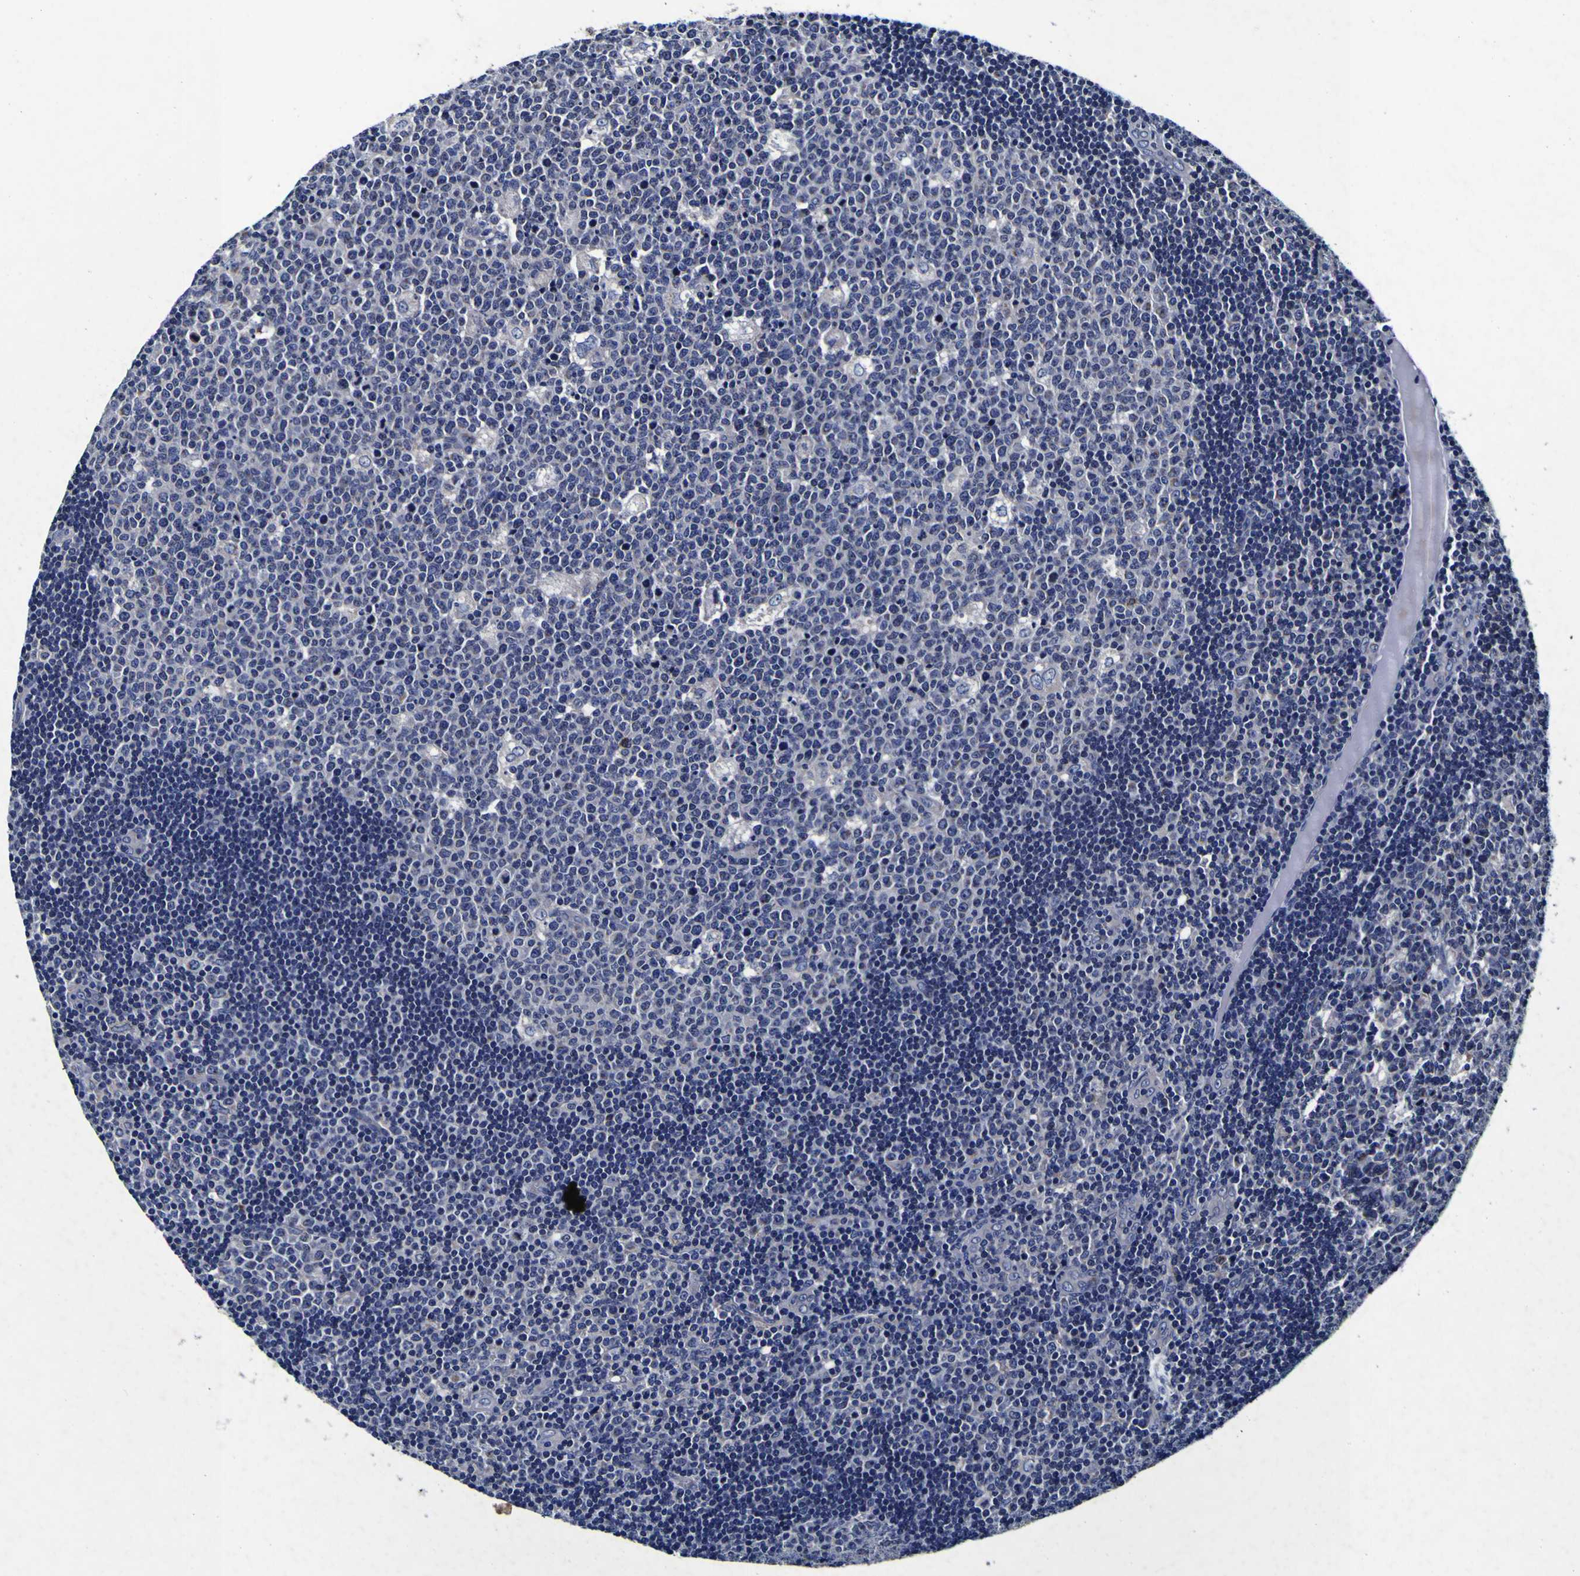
{"staining": {"intensity": "negative", "quantity": "none", "location": "none"}, "tissue": "lymph node", "cell_type": "Germinal center cells", "image_type": "normal", "snomed": [{"axis": "morphology", "description": "Normal tissue, NOS"}, {"axis": "topography", "description": "Lymph node"}, {"axis": "topography", "description": "Salivary gland"}], "caption": "This is a micrograph of immunohistochemistry (IHC) staining of unremarkable lymph node, which shows no expression in germinal center cells.", "gene": "PANK4", "patient": {"sex": "male", "age": 8}}